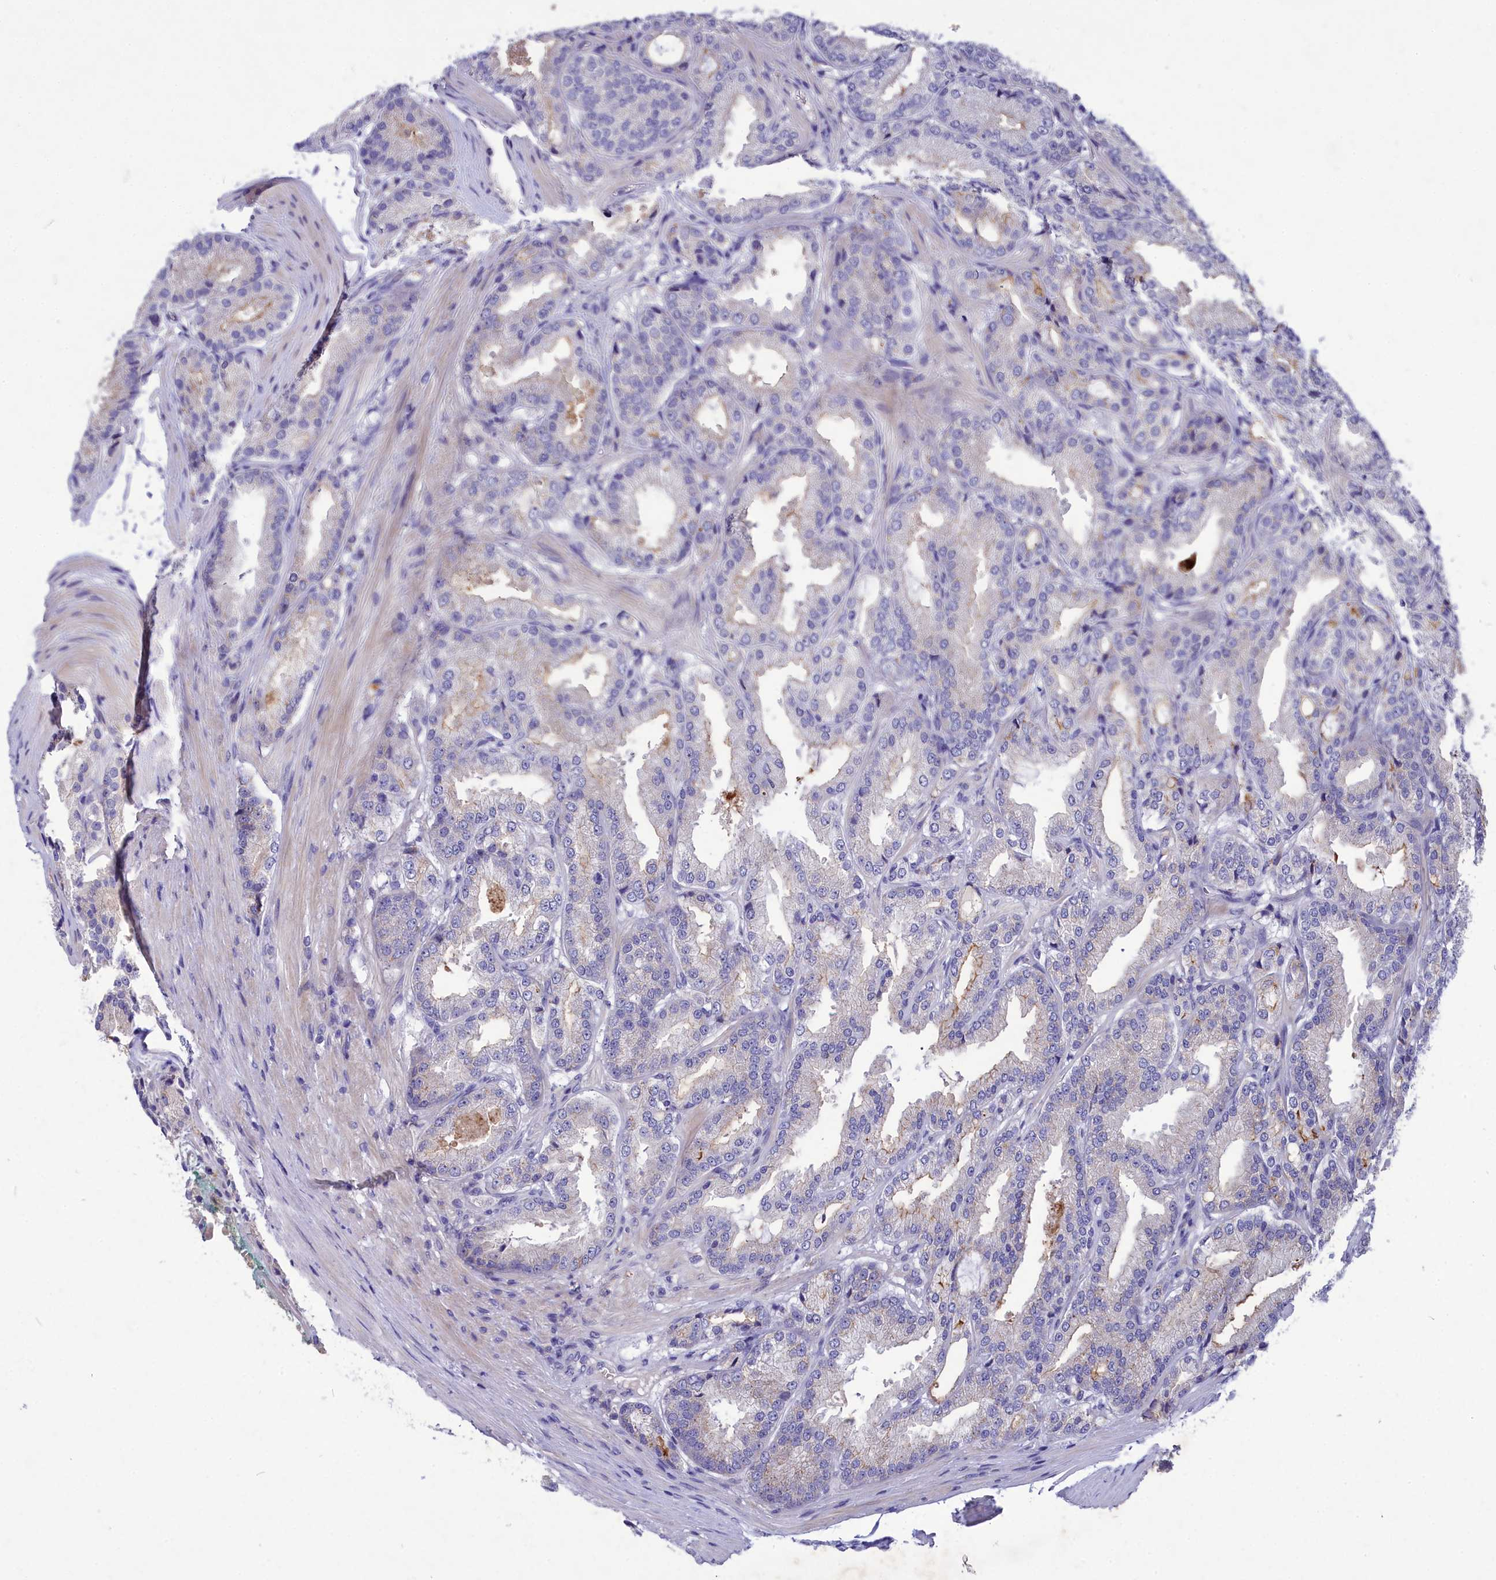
{"staining": {"intensity": "negative", "quantity": "none", "location": "none"}, "tissue": "prostate cancer", "cell_type": "Tumor cells", "image_type": "cancer", "snomed": [{"axis": "morphology", "description": "Adenocarcinoma, Low grade"}, {"axis": "topography", "description": "Prostate"}], "caption": "Protein analysis of prostate low-grade adenocarcinoma demonstrates no significant positivity in tumor cells.", "gene": "DEFB119", "patient": {"sex": "male", "age": 59}}